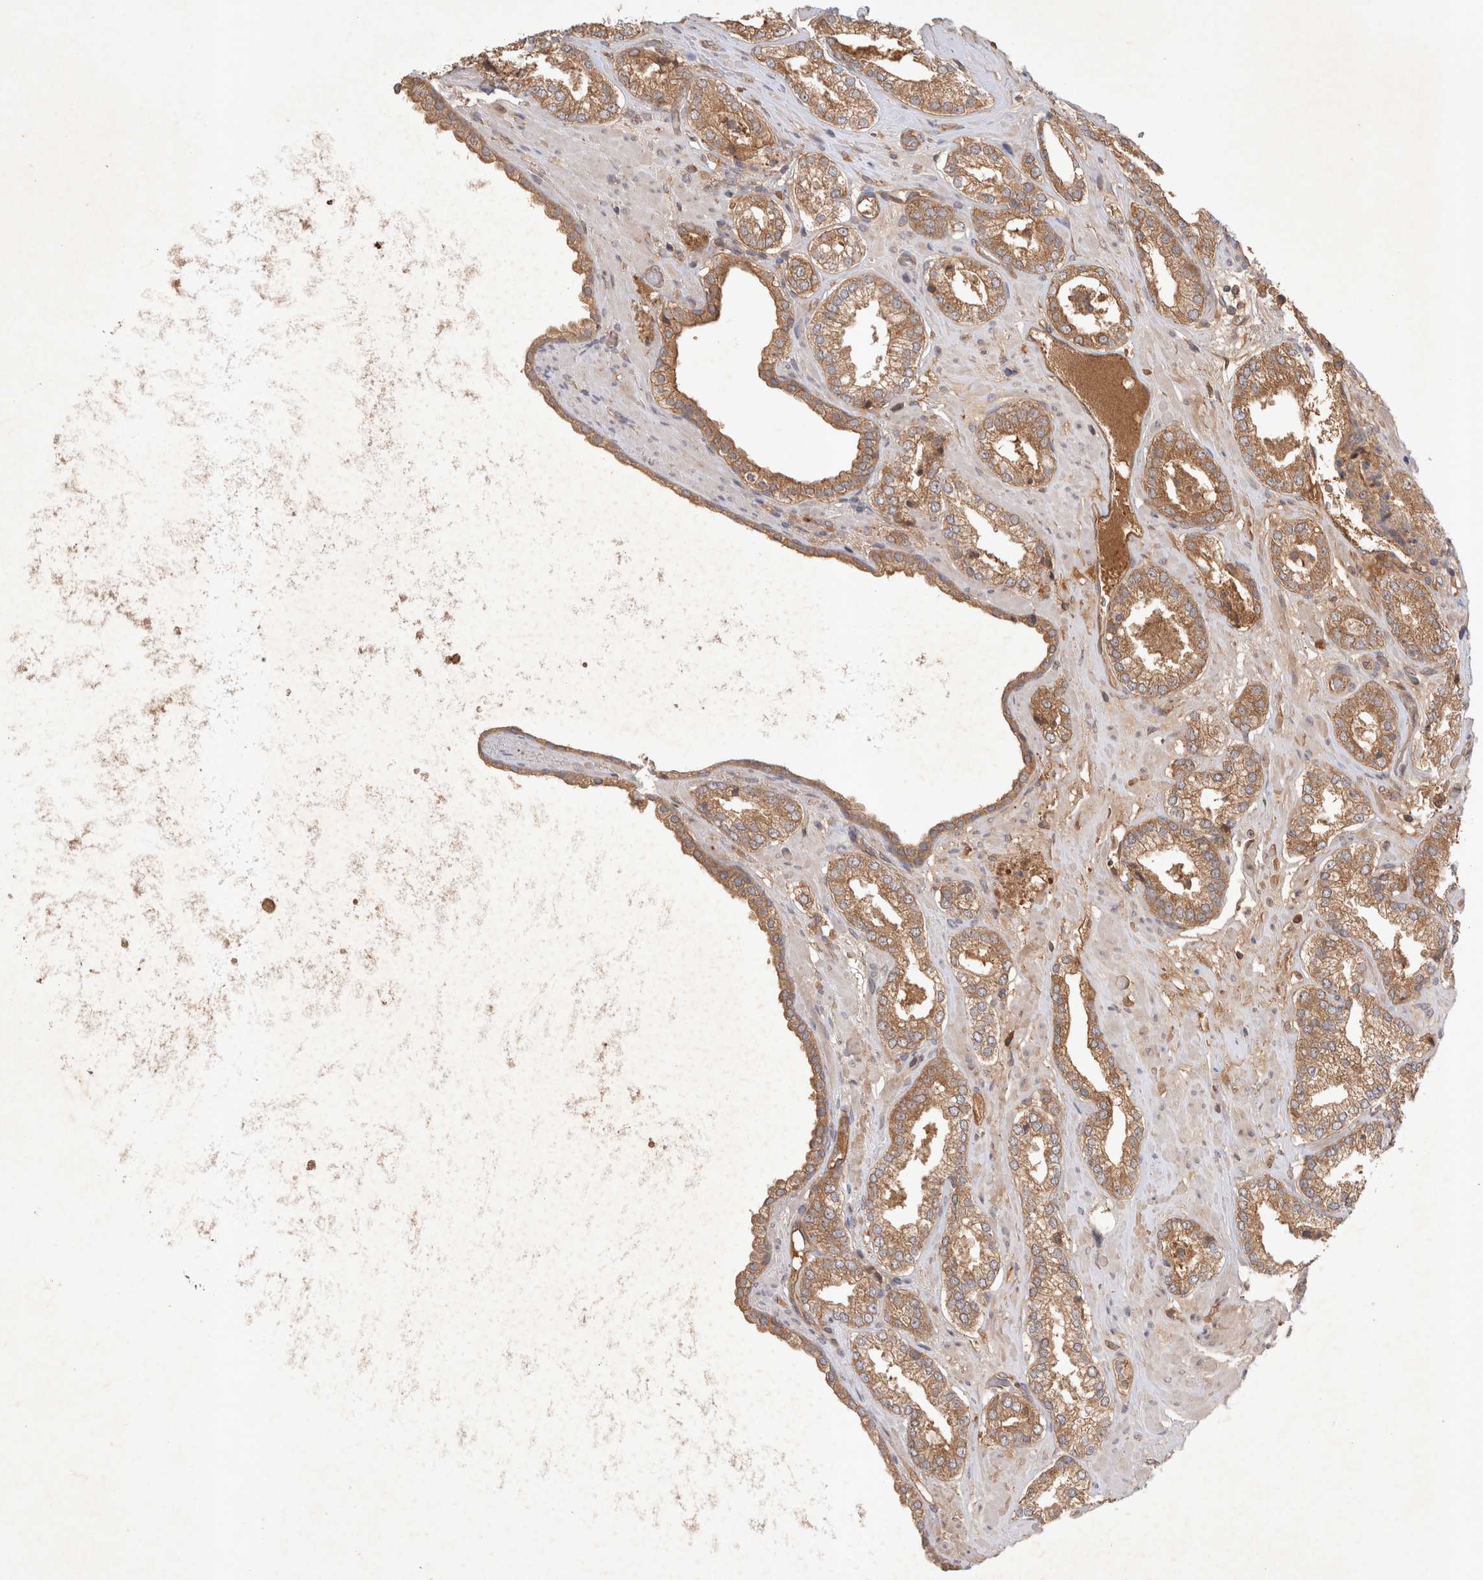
{"staining": {"intensity": "moderate", "quantity": ">75%", "location": "cytoplasmic/membranous"}, "tissue": "prostate cancer", "cell_type": "Tumor cells", "image_type": "cancer", "snomed": [{"axis": "morphology", "description": "Adenocarcinoma, Low grade"}, {"axis": "topography", "description": "Prostate"}], "caption": "A brown stain shows moderate cytoplasmic/membranous positivity of a protein in adenocarcinoma (low-grade) (prostate) tumor cells.", "gene": "YES1", "patient": {"sex": "male", "age": 62}}